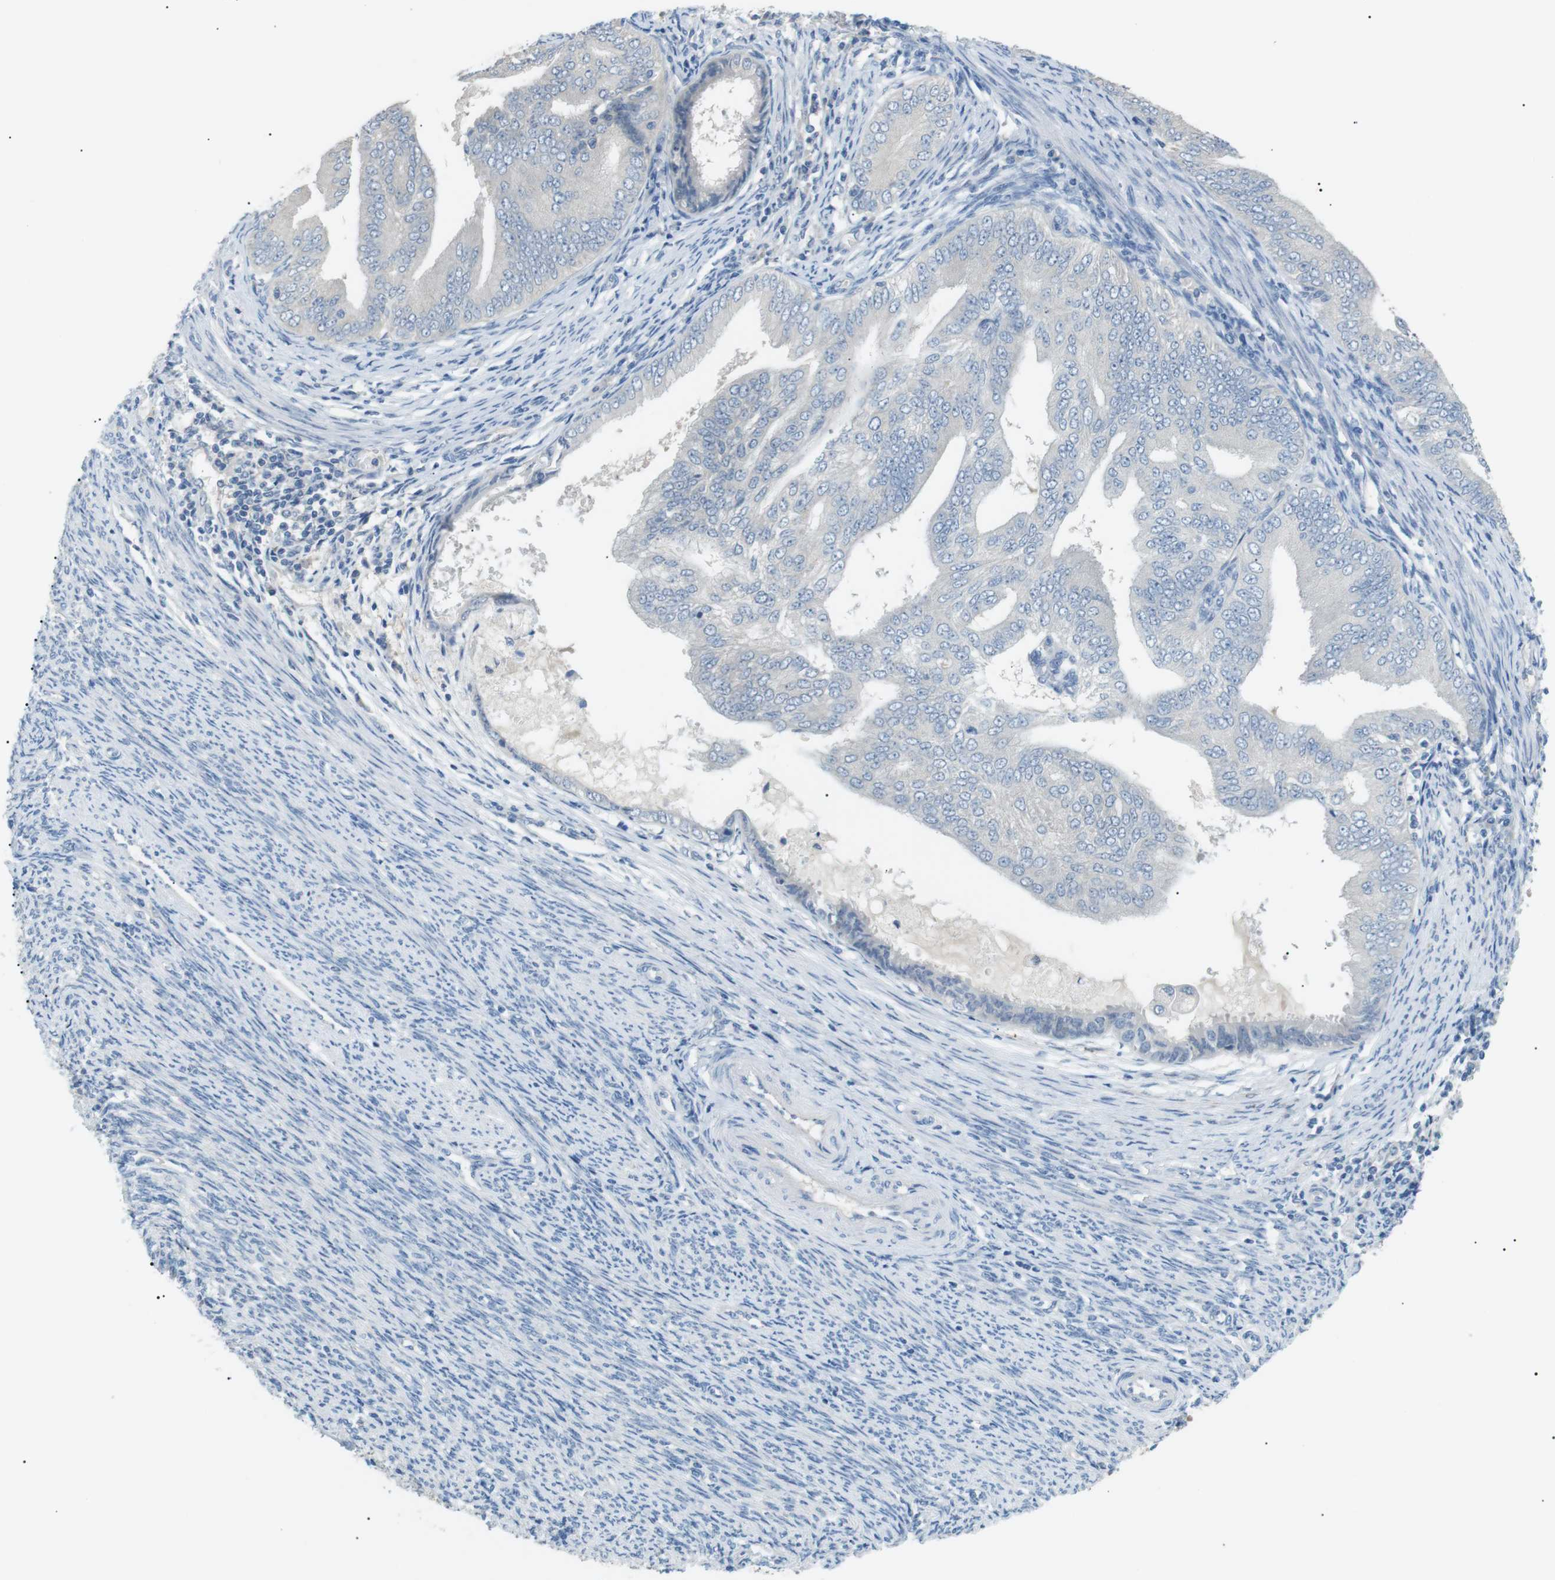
{"staining": {"intensity": "negative", "quantity": "none", "location": "none"}, "tissue": "endometrial cancer", "cell_type": "Tumor cells", "image_type": "cancer", "snomed": [{"axis": "morphology", "description": "Adenocarcinoma, NOS"}, {"axis": "topography", "description": "Endometrium"}], "caption": "Tumor cells show no significant positivity in endometrial adenocarcinoma.", "gene": "CDH26", "patient": {"sex": "female", "age": 58}}